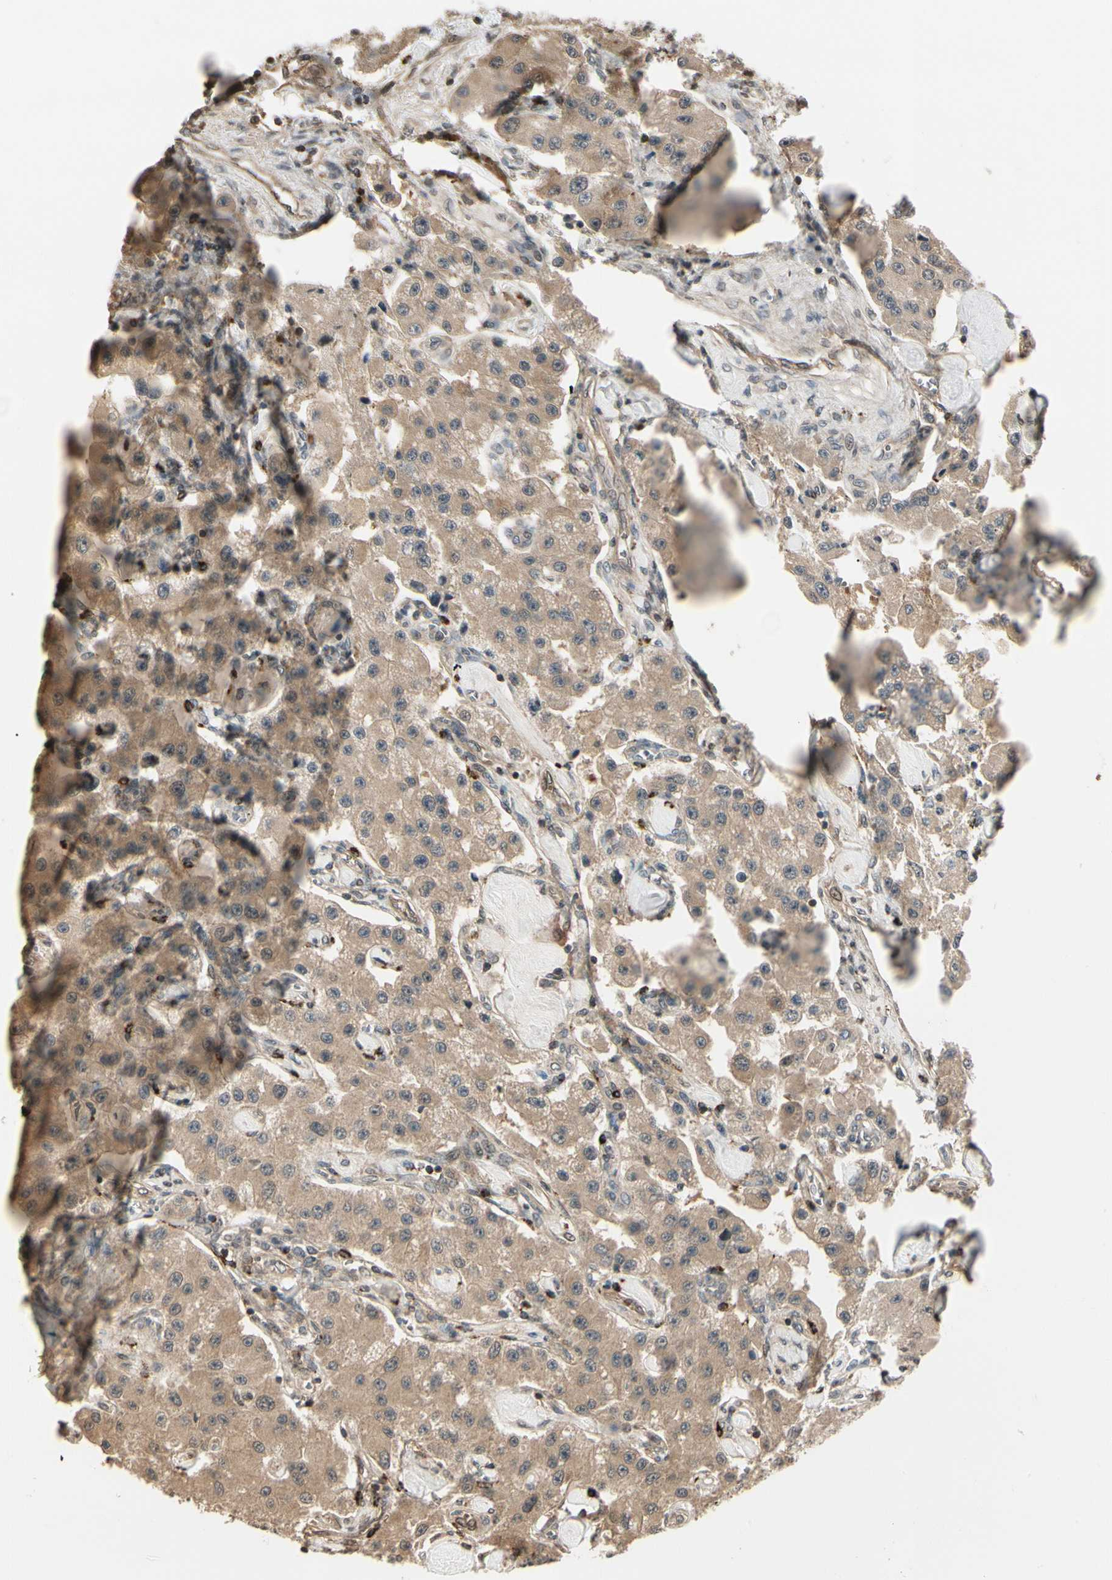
{"staining": {"intensity": "moderate", "quantity": ">75%", "location": "cytoplasmic/membranous"}, "tissue": "carcinoid", "cell_type": "Tumor cells", "image_type": "cancer", "snomed": [{"axis": "morphology", "description": "Carcinoid, malignant, NOS"}, {"axis": "topography", "description": "Pancreas"}], "caption": "Human carcinoid stained with a brown dye displays moderate cytoplasmic/membranous positive staining in approximately >75% of tumor cells.", "gene": "EVC", "patient": {"sex": "male", "age": 41}}